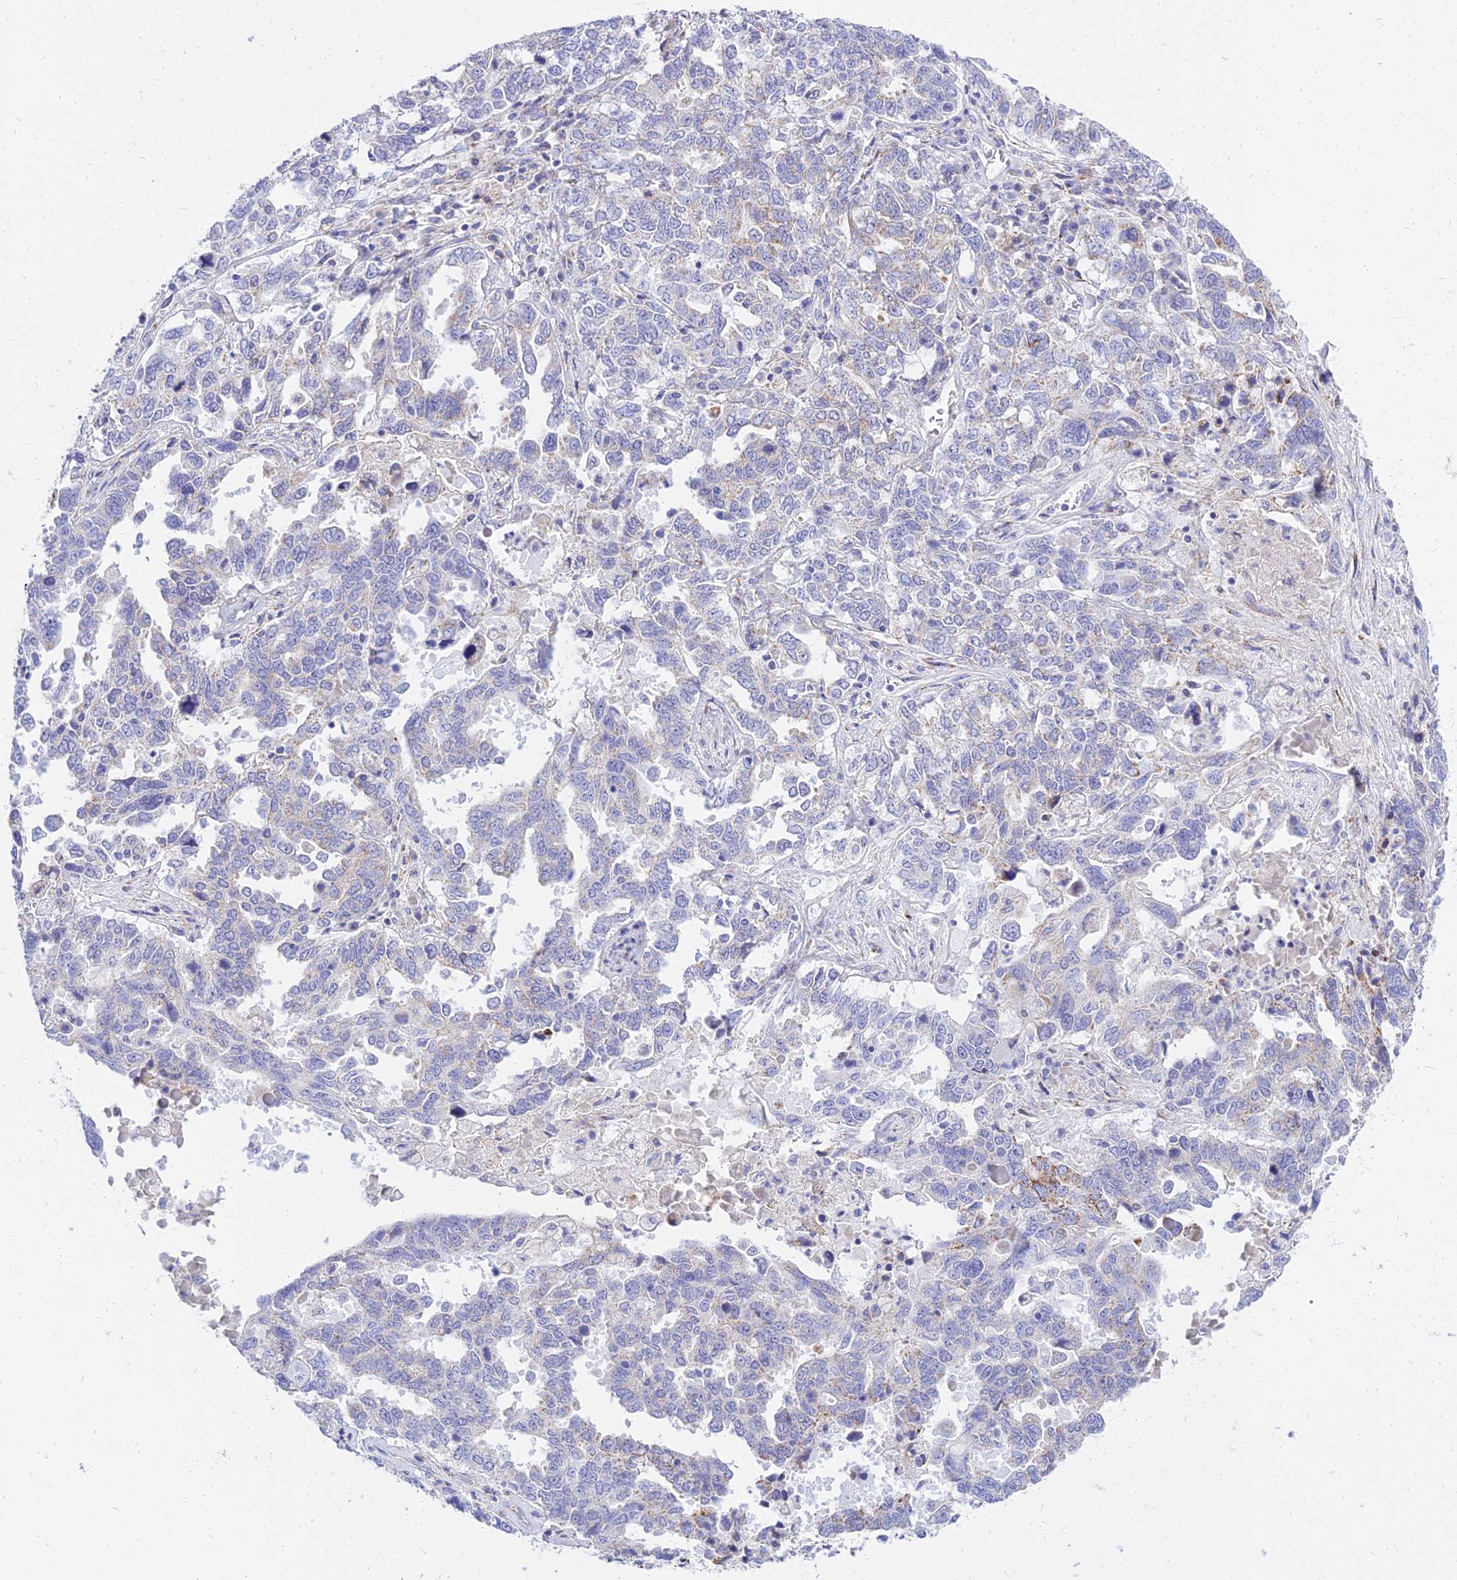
{"staining": {"intensity": "weak", "quantity": "<25%", "location": "cytoplasmic/membranous"}, "tissue": "ovarian cancer", "cell_type": "Tumor cells", "image_type": "cancer", "snomed": [{"axis": "morphology", "description": "Carcinoma, endometroid"}, {"axis": "topography", "description": "Ovary"}], "caption": "Immunohistochemistry (IHC) image of human ovarian cancer (endometroid carcinoma) stained for a protein (brown), which displays no expression in tumor cells.", "gene": "PKN3", "patient": {"sex": "female", "age": 62}}